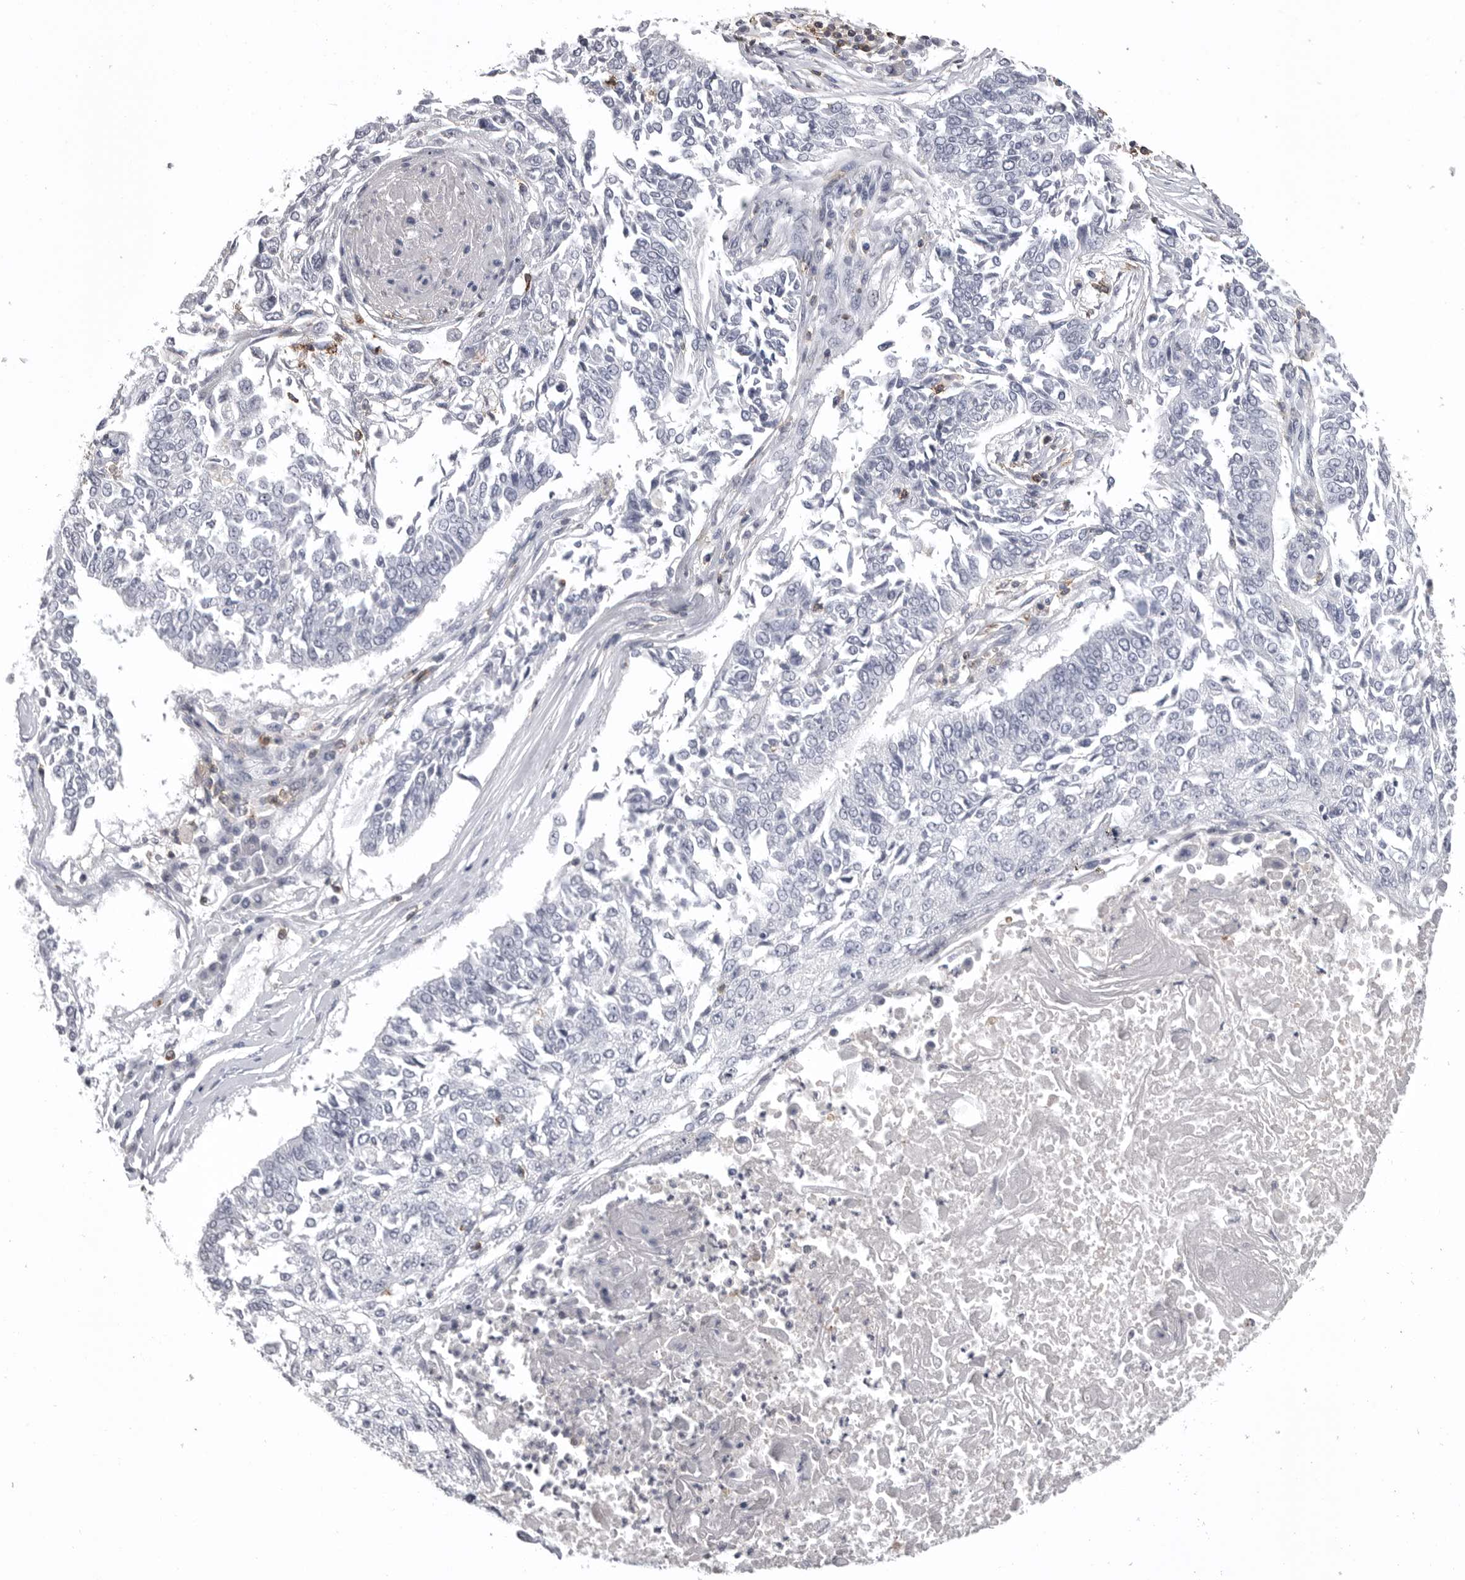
{"staining": {"intensity": "negative", "quantity": "none", "location": "none"}, "tissue": "lung cancer", "cell_type": "Tumor cells", "image_type": "cancer", "snomed": [{"axis": "morphology", "description": "Normal tissue, NOS"}, {"axis": "morphology", "description": "Squamous cell carcinoma, NOS"}, {"axis": "topography", "description": "Cartilage tissue"}, {"axis": "topography", "description": "Bronchus"}, {"axis": "topography", "description": "Lung"}, {"axis": "topography", "description": "Peripheral nerve tissue"}], "caption": "IHC of lung cancer (squamous cell carcinoma) shows no staining in tumor cells.", "gene": "ITGAL", "patient": {"sex": "female", "age": 49}}